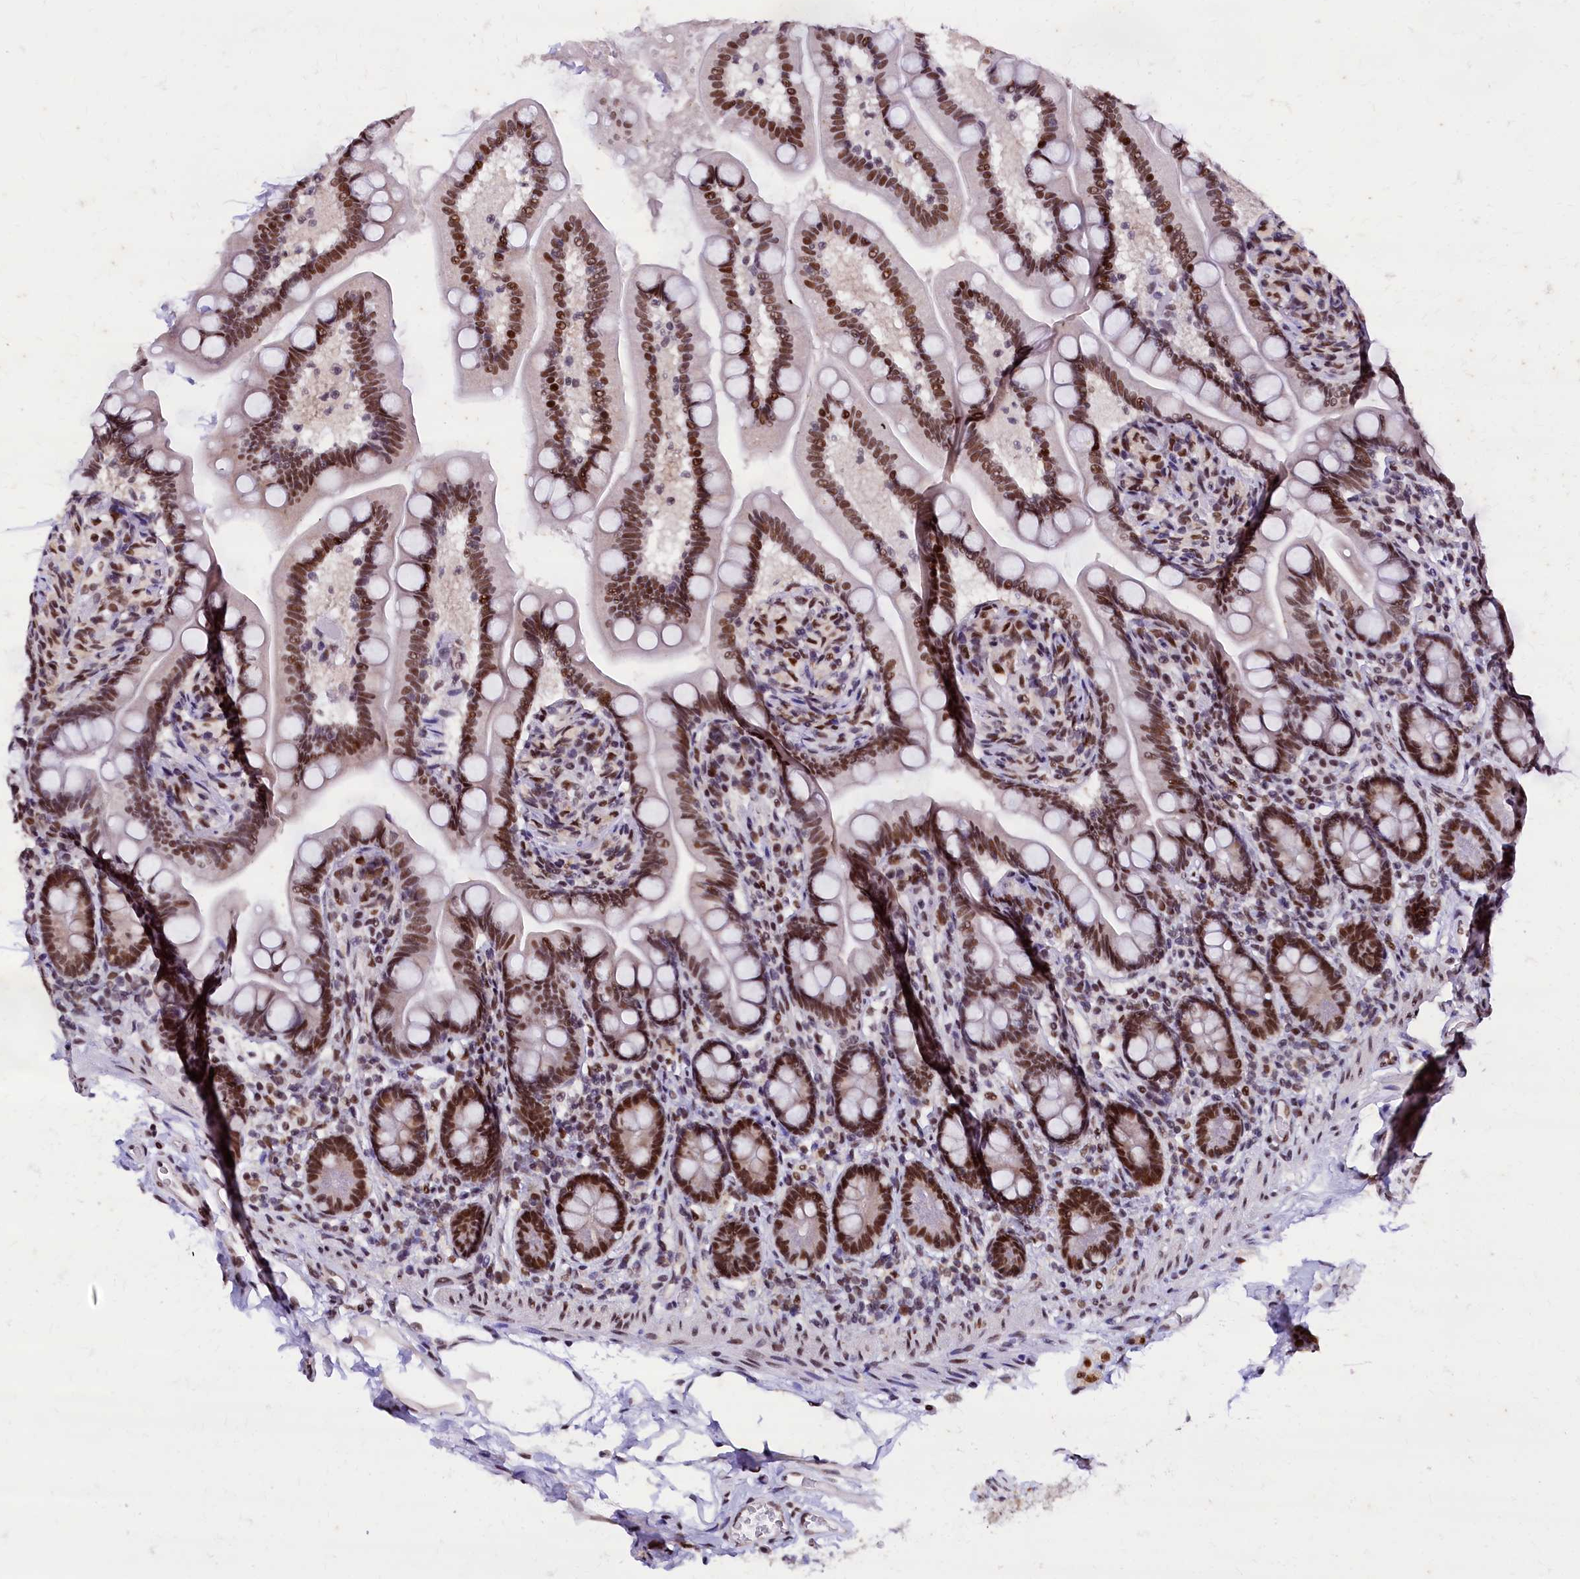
{"staining": {"intensity": "strong", "quantity": ">75%", "location": "nuclear"}, "tissue": "small intestine", "cell_type": "Glandular cells", "image_type": "normal", "snomed": [{"axis": "morphology", "description": "Normal tissue, NOS"}, {"axis": "topography", "description": "Small intestine"}], "caption": "Immunohistochemistry (IHC) of unremarkable small intestine reveals high levels of strong nuclear staining in approximately >75% of glandular cells.", "gene": "CPSF7", "patient": {"sex": "female", "age": 64}}